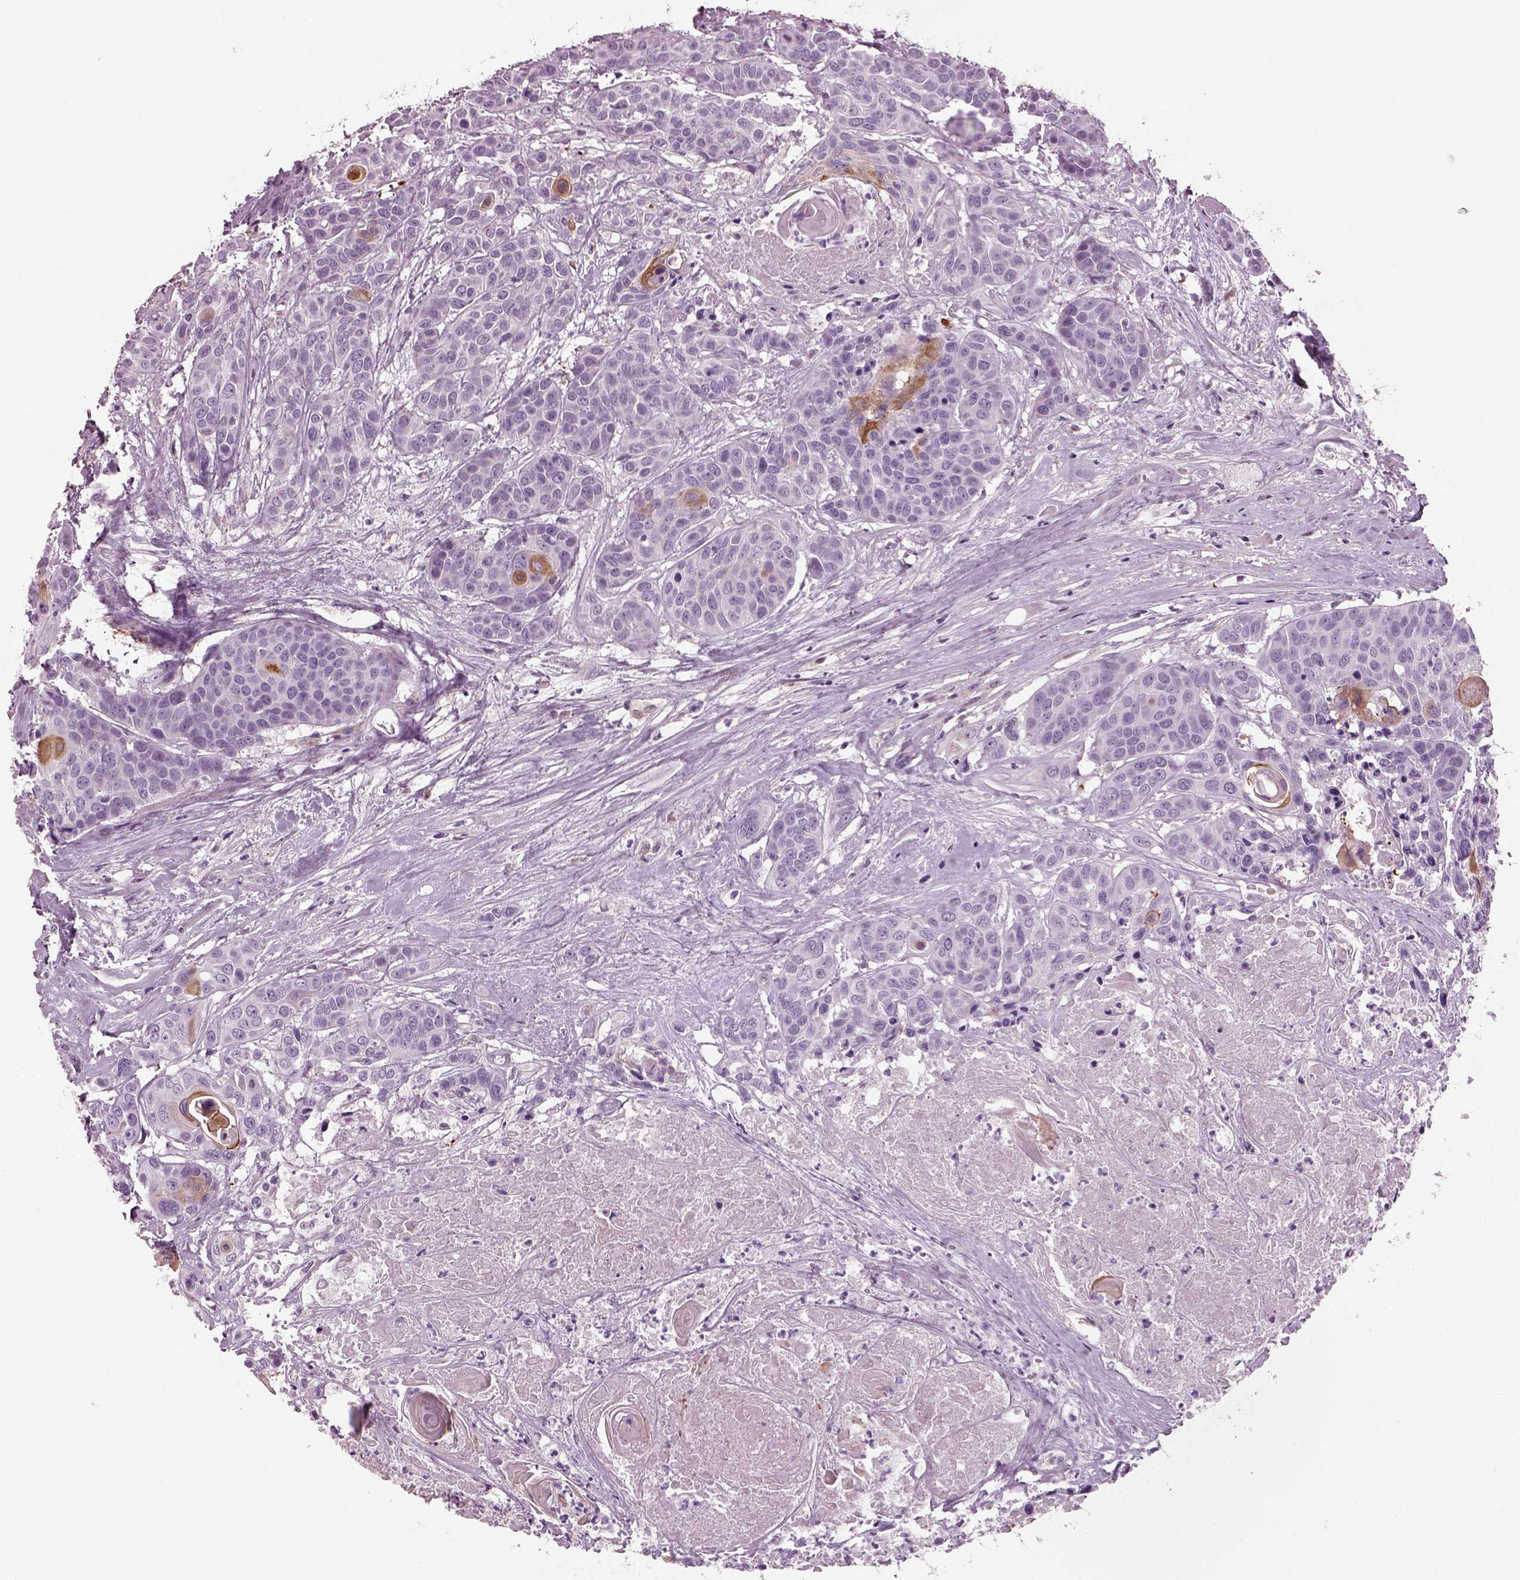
{"staining": {"intensity": "moderate", "quantity": "<25%", "location": "cytoplasmic/membranous"}, "tissue": "head and neck cancer", "cell_type": "Tumor cells", "image_type": "cancer", "snomed": [{"axis": "morphology", "description": "Squamous cell carcinoma, NOS"}, {"axis": "topography", "description": "Oral tissue"}, {"axis": "topography", "description": "Head-Neck"}], "caption": "Head and neck cancer (squamous cell carcinoma) stained with a protein marker displays moderate staining in tumor cells.", "gene": "PRR9", "patient": {"sex": "male", "age": 56}}